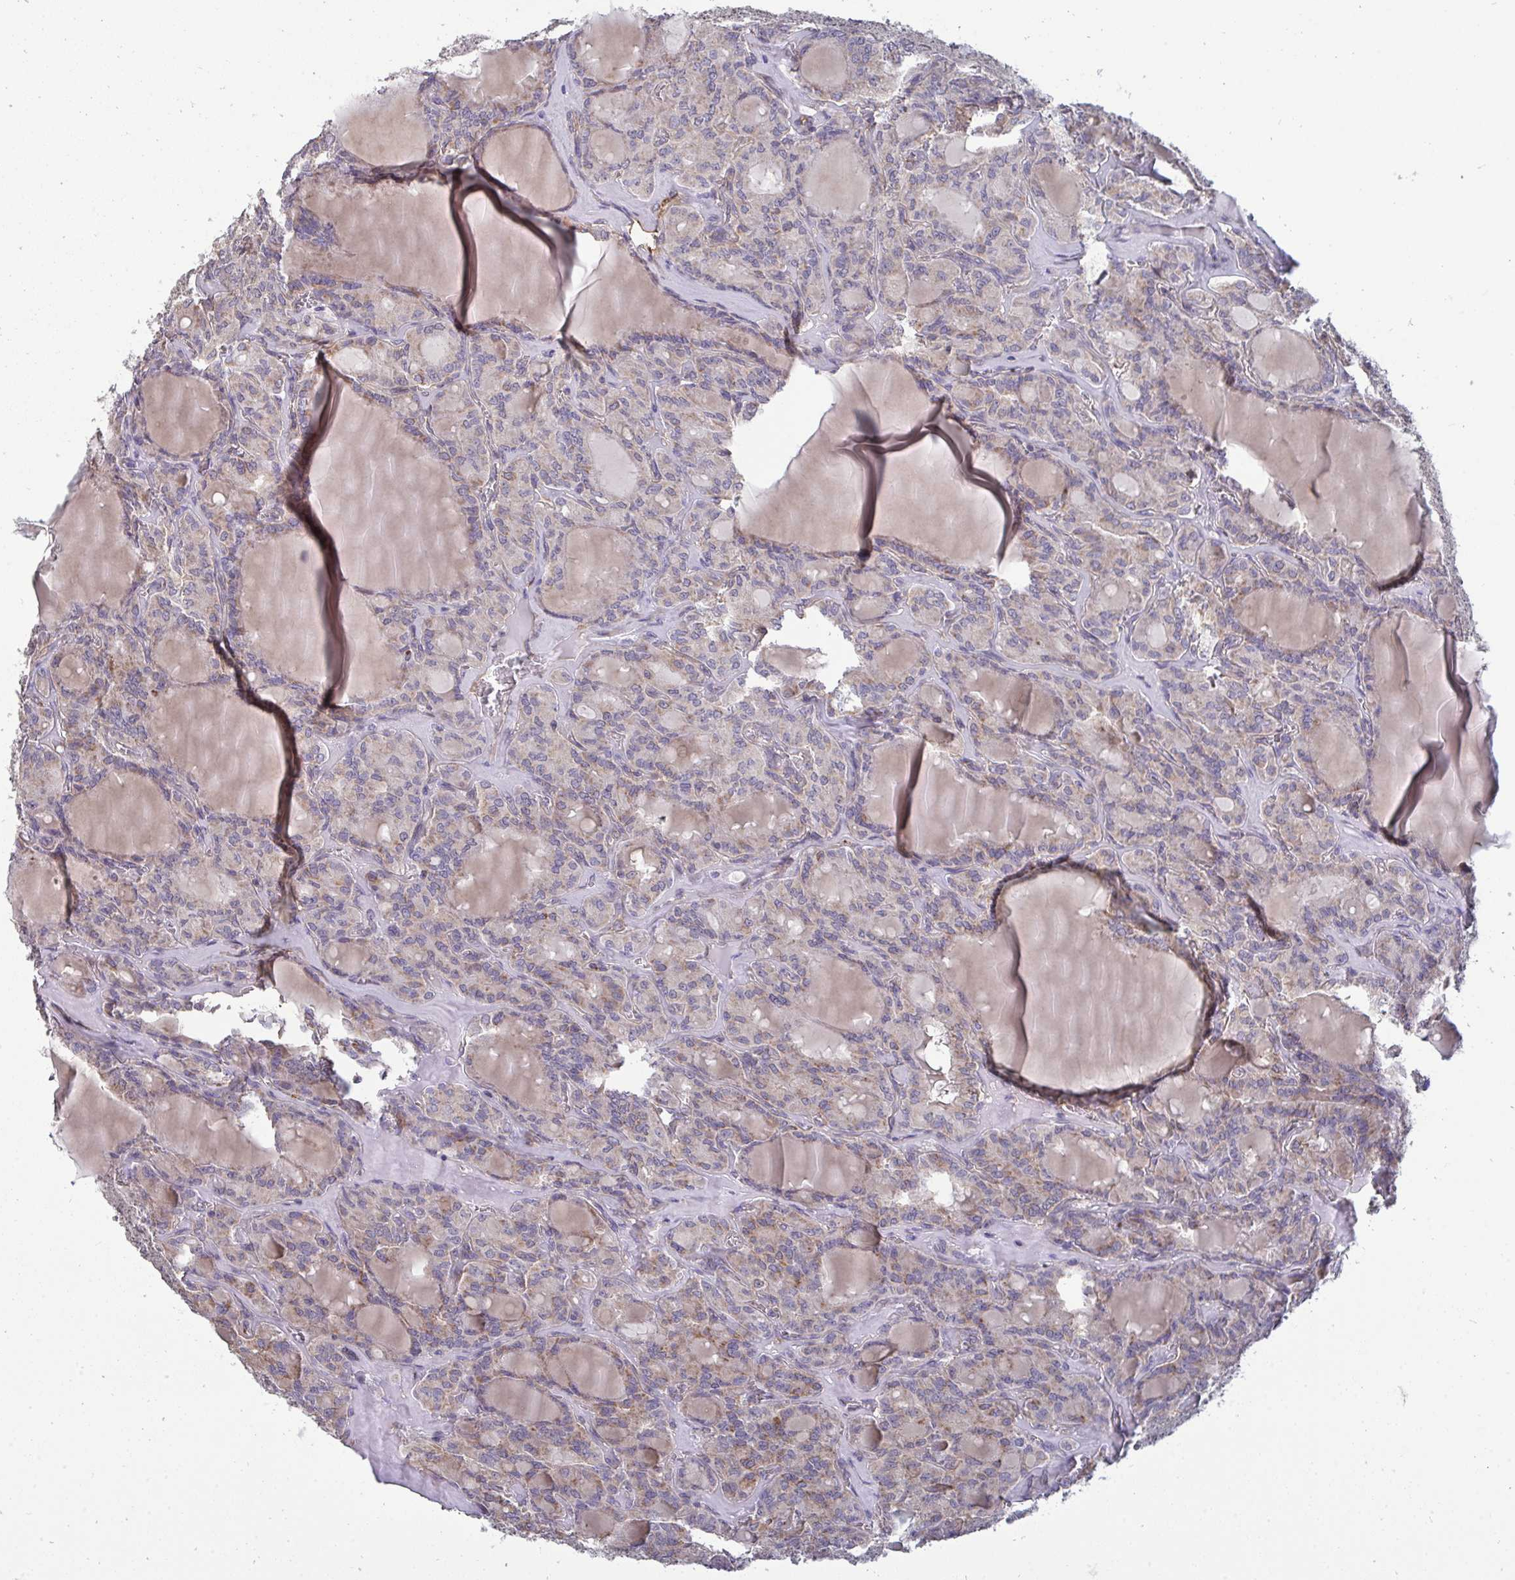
{"staining": {"intensity": "weak", "quantity": "25%-75%", "location": "cytoplasmic/membranous"}, "tissue": "thyroid cancer", "cell_type": "Tumor cells", "image_type": "cancer", "snomed": [{"axis": "morphology", "description": "Papillary adenocarcinoma, NOS"}, {"axis": "topography", "description": "Thyroid gland"}], "caption": "A histopathology image of human thyroid cancer (papillary adenocarcinoma) stained for a protein exhibits weak cytoplasmic/membranous brown staining in tumor cells.", "gene": "ISCU", "patient": {"sex": "male", "age": 87}}